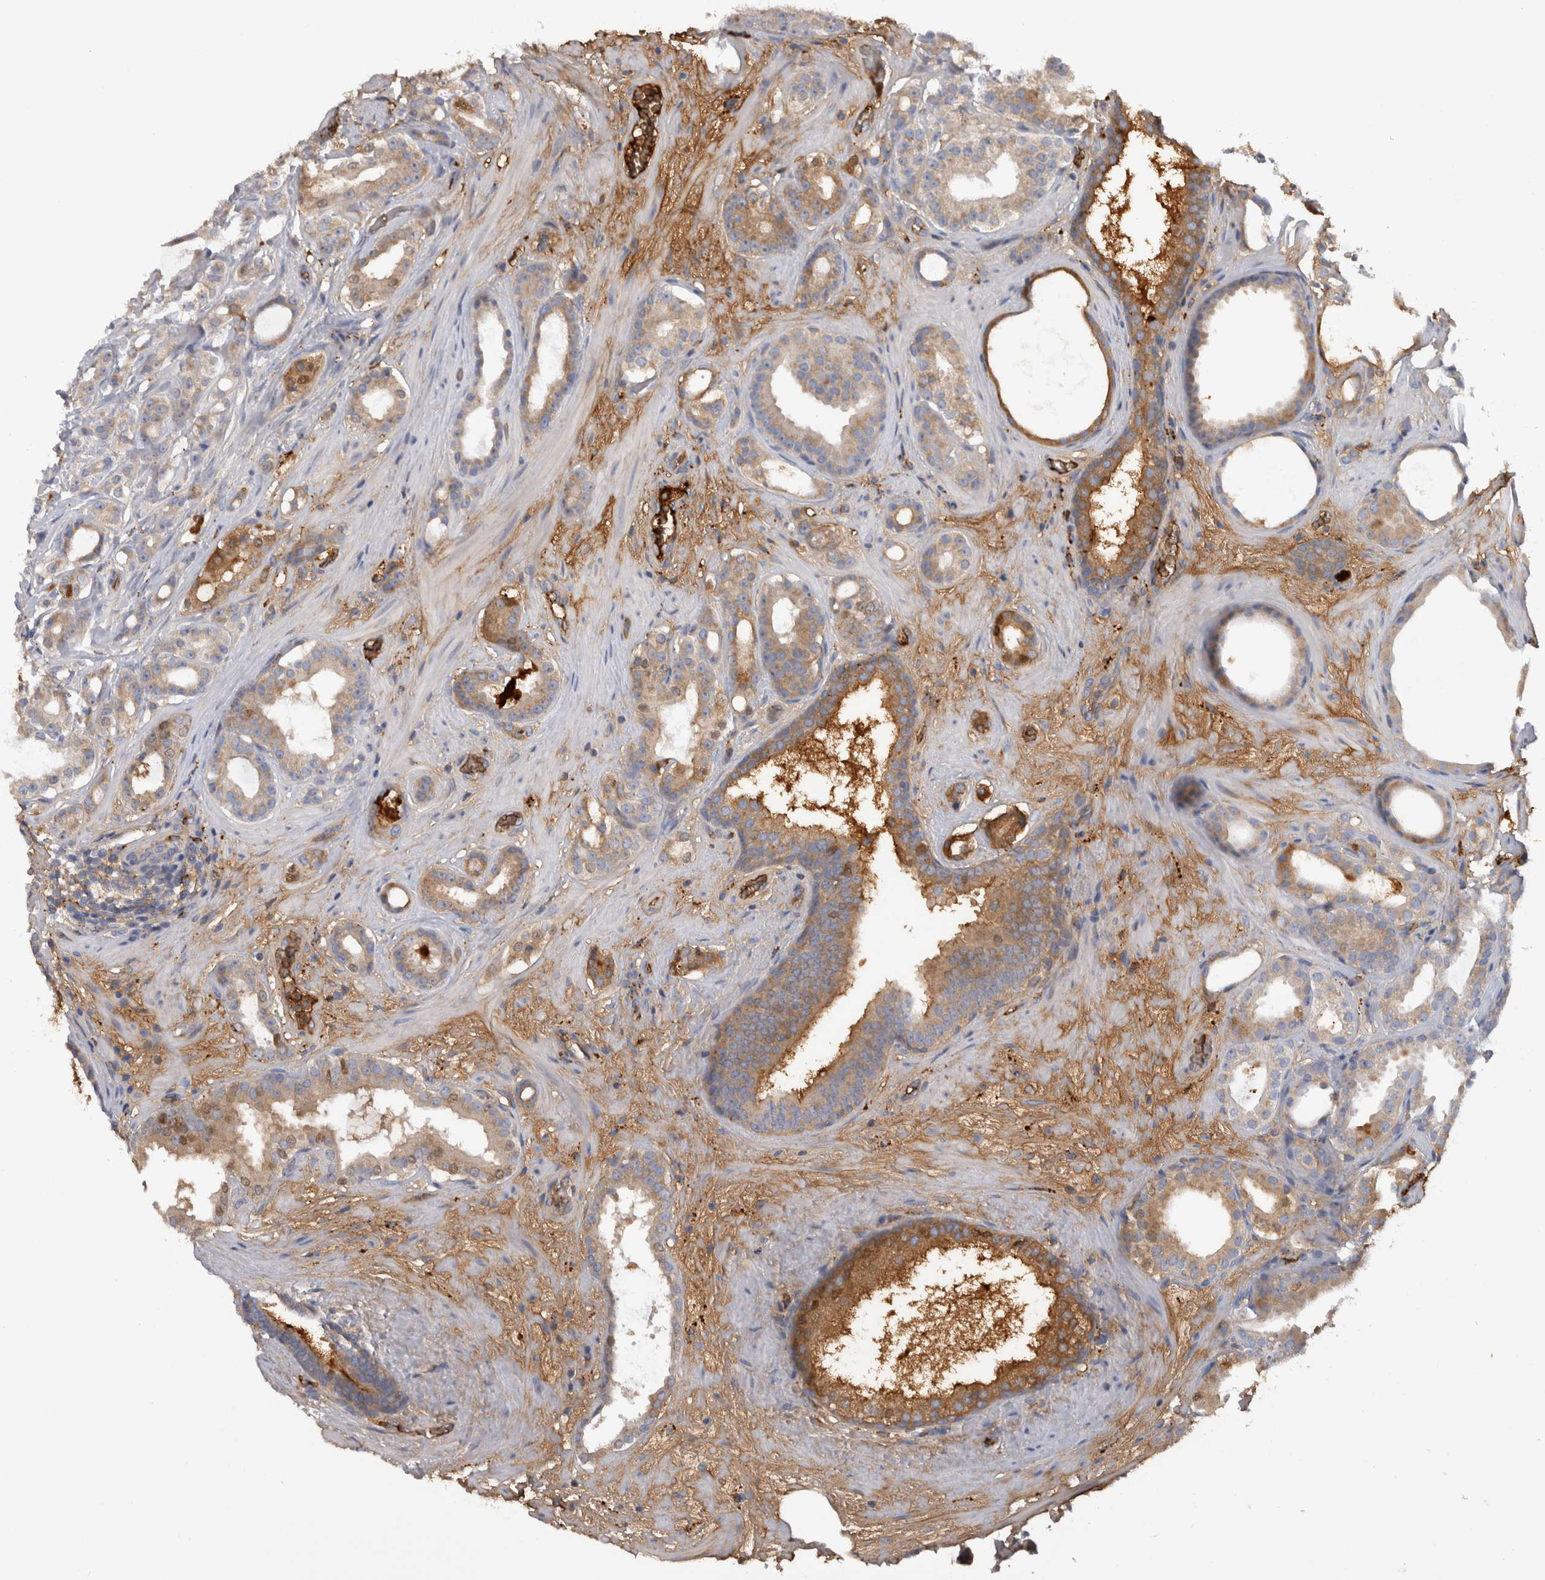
{"staining": {"intensity": "moderate", "quantity": "25%-75%", "location": "cytoplasmic/membranous"}, "tissue": "prostate cancer", "cell_type": "Tumor cells", "image_type": "cancer", "snomed": [{"axis": "morphology", "description": "Adenocarcinoma, High grade"}, {"axis": "topography", "description": "Prostate"}], "caption": "Tumor cells show moderate cytoplasmic/membranous staining in approximately 25%-75% of cells in prostate cancer.", "gene": "TBCE", "patient": {"sex": "male", "age": 60}}